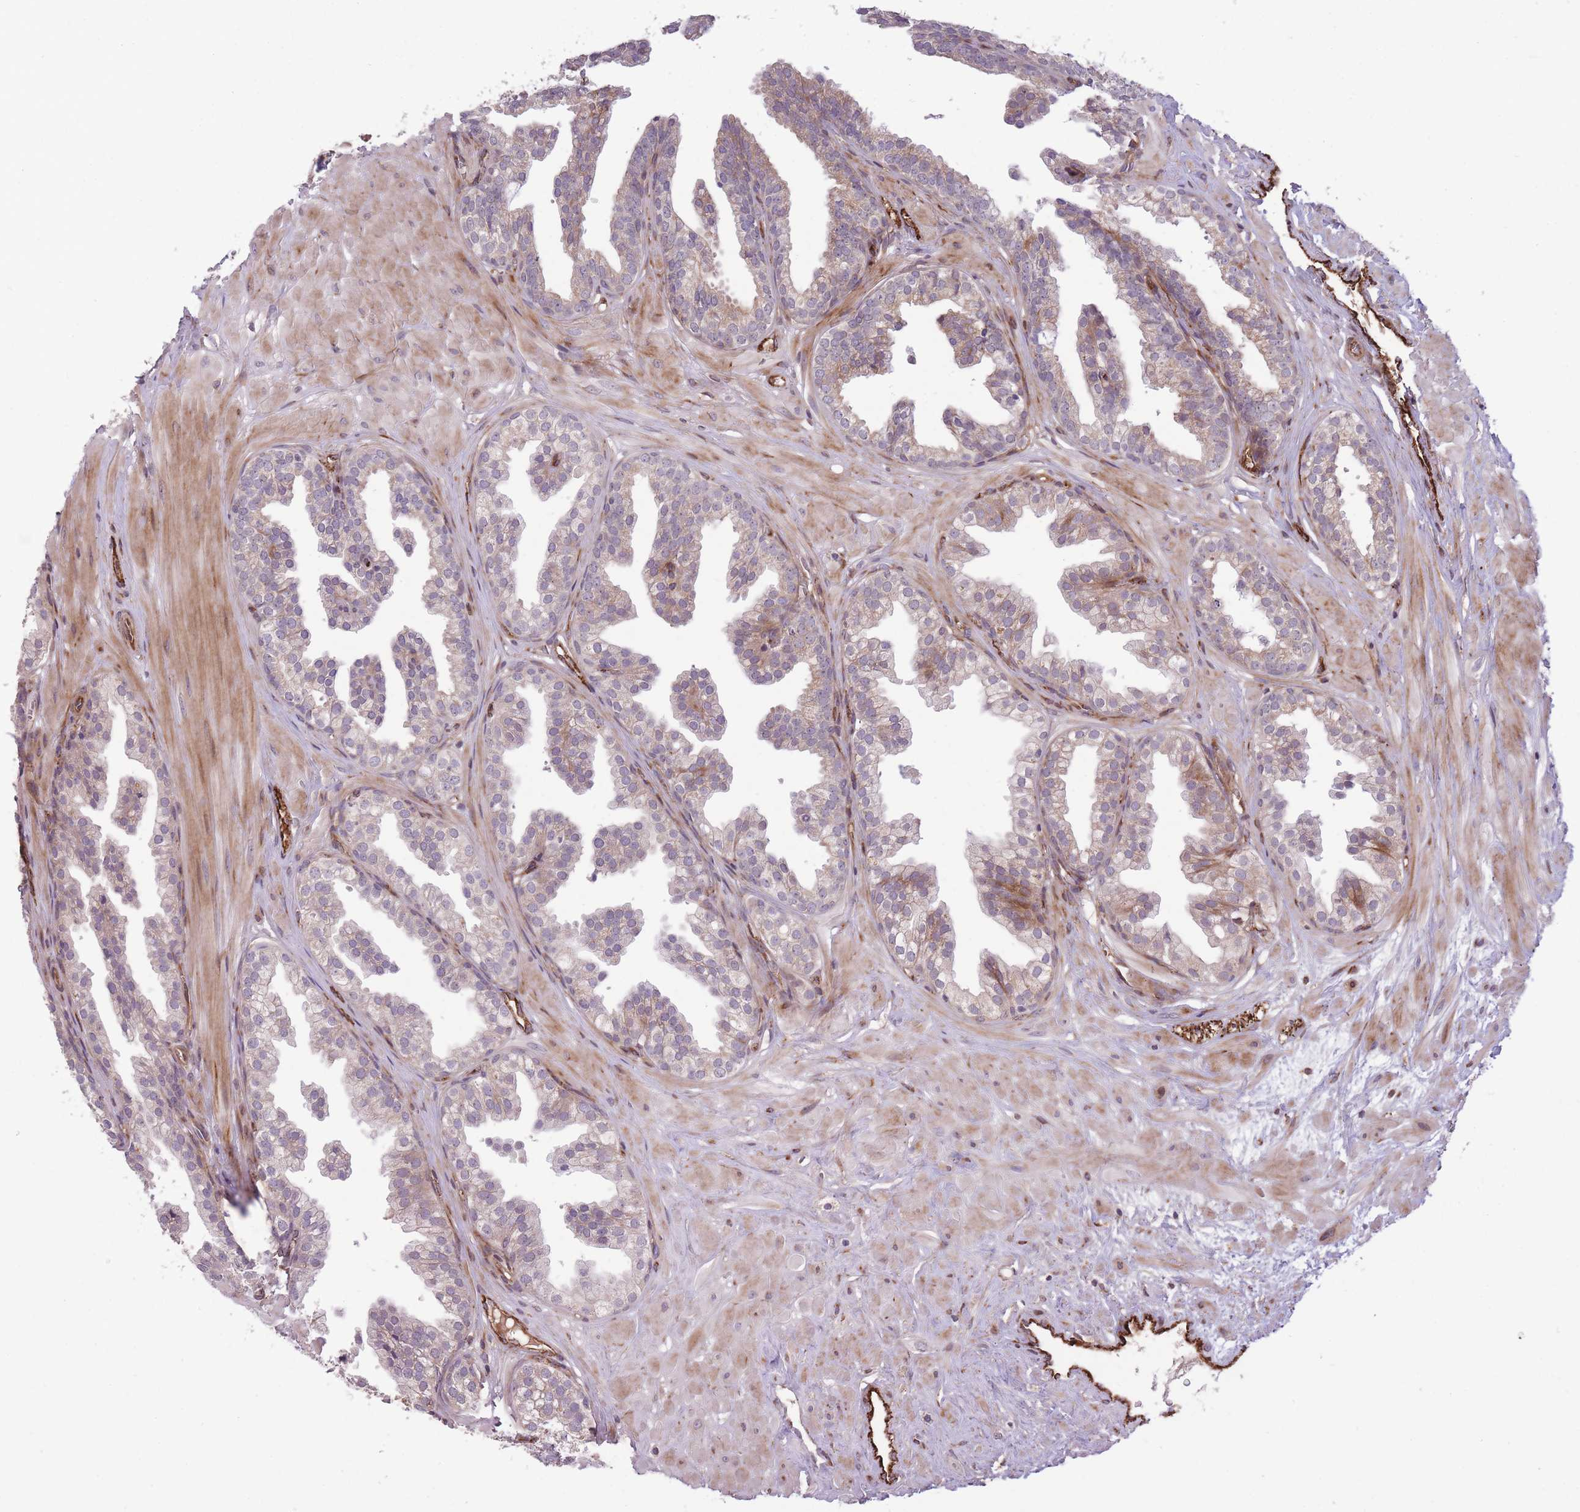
{"staining": {"intensity": "moderate", "quantity": "<25%", "location": "cytoplasmic/membranous"}, "tissue": "prostate", "cell_type": "Glandular cells", "image_type": "normal", "snomed": [{"axis": "morphology", "description": "Normal tissue, NOS"}, {"axis": "topography", "description": "Prostate"}, {"axis": "topography", "description": "Peripheral nerve tissue"}], "caption": "Moderate cytoplasmic/membranous protein expression is appreciated in about <25% of glandular cells in prostate.", "gene": "CISH", "patient": {"sex": "male", "age": 55}}